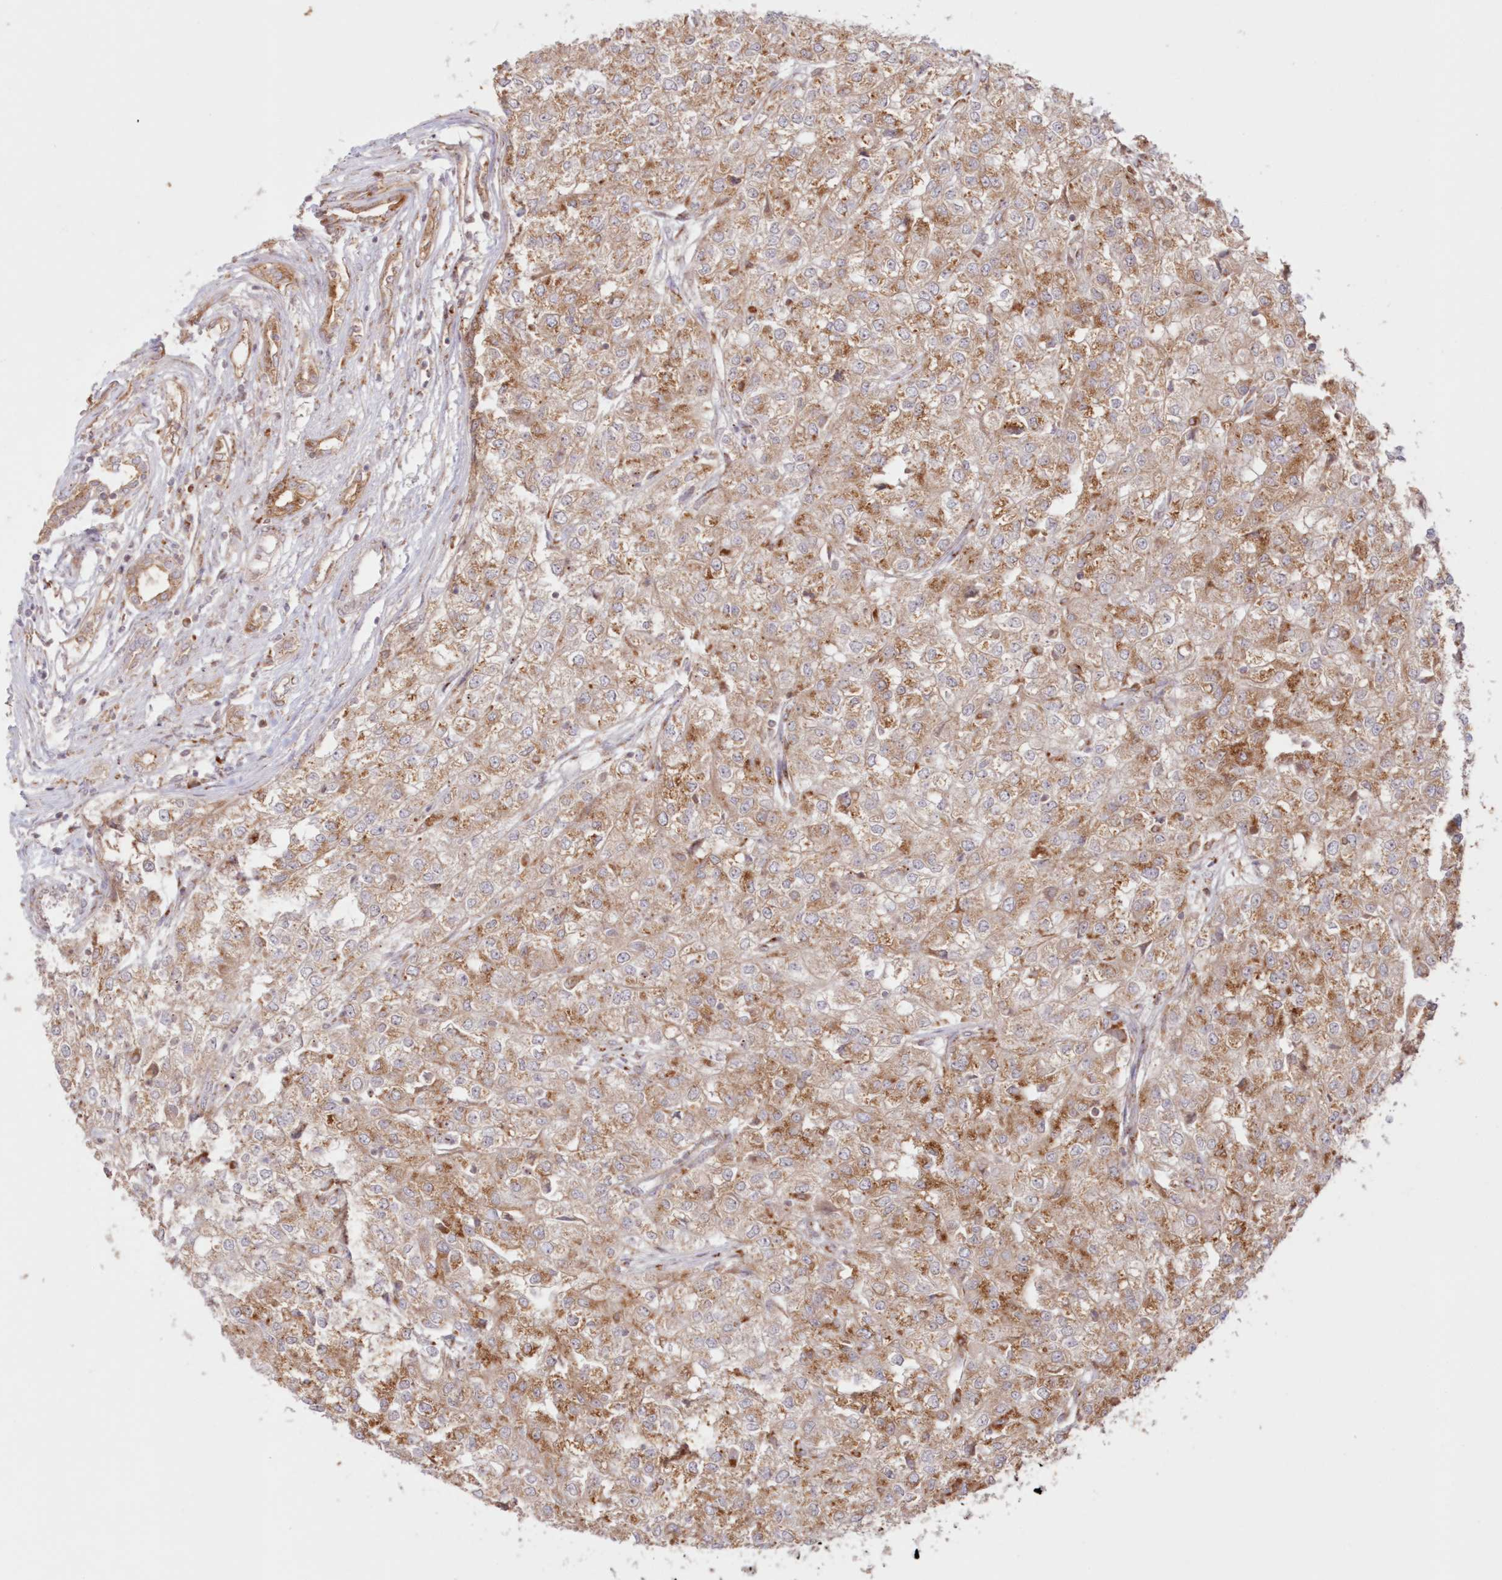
{"staining": {"intensity": "moderate", "quantity": ">75%", "location": "cytoplasmic/membranous"}, "tissue": "renal cancer", "cell_type": "Tumor cells", "image_type": "cancer", "snomed": [{"axis": "morphology", "description": "Adenocarcinoma, NOS"}, {"axis": "topography", "description": "Kidney"}], "caption": "Tumor cells show moderate cytoplasmic/membranous positivity in approximately >75% of cells in adenocarcinoma (renal).", "gene": "ABCC3", "patient": {"sex": "female", "age": 54}}